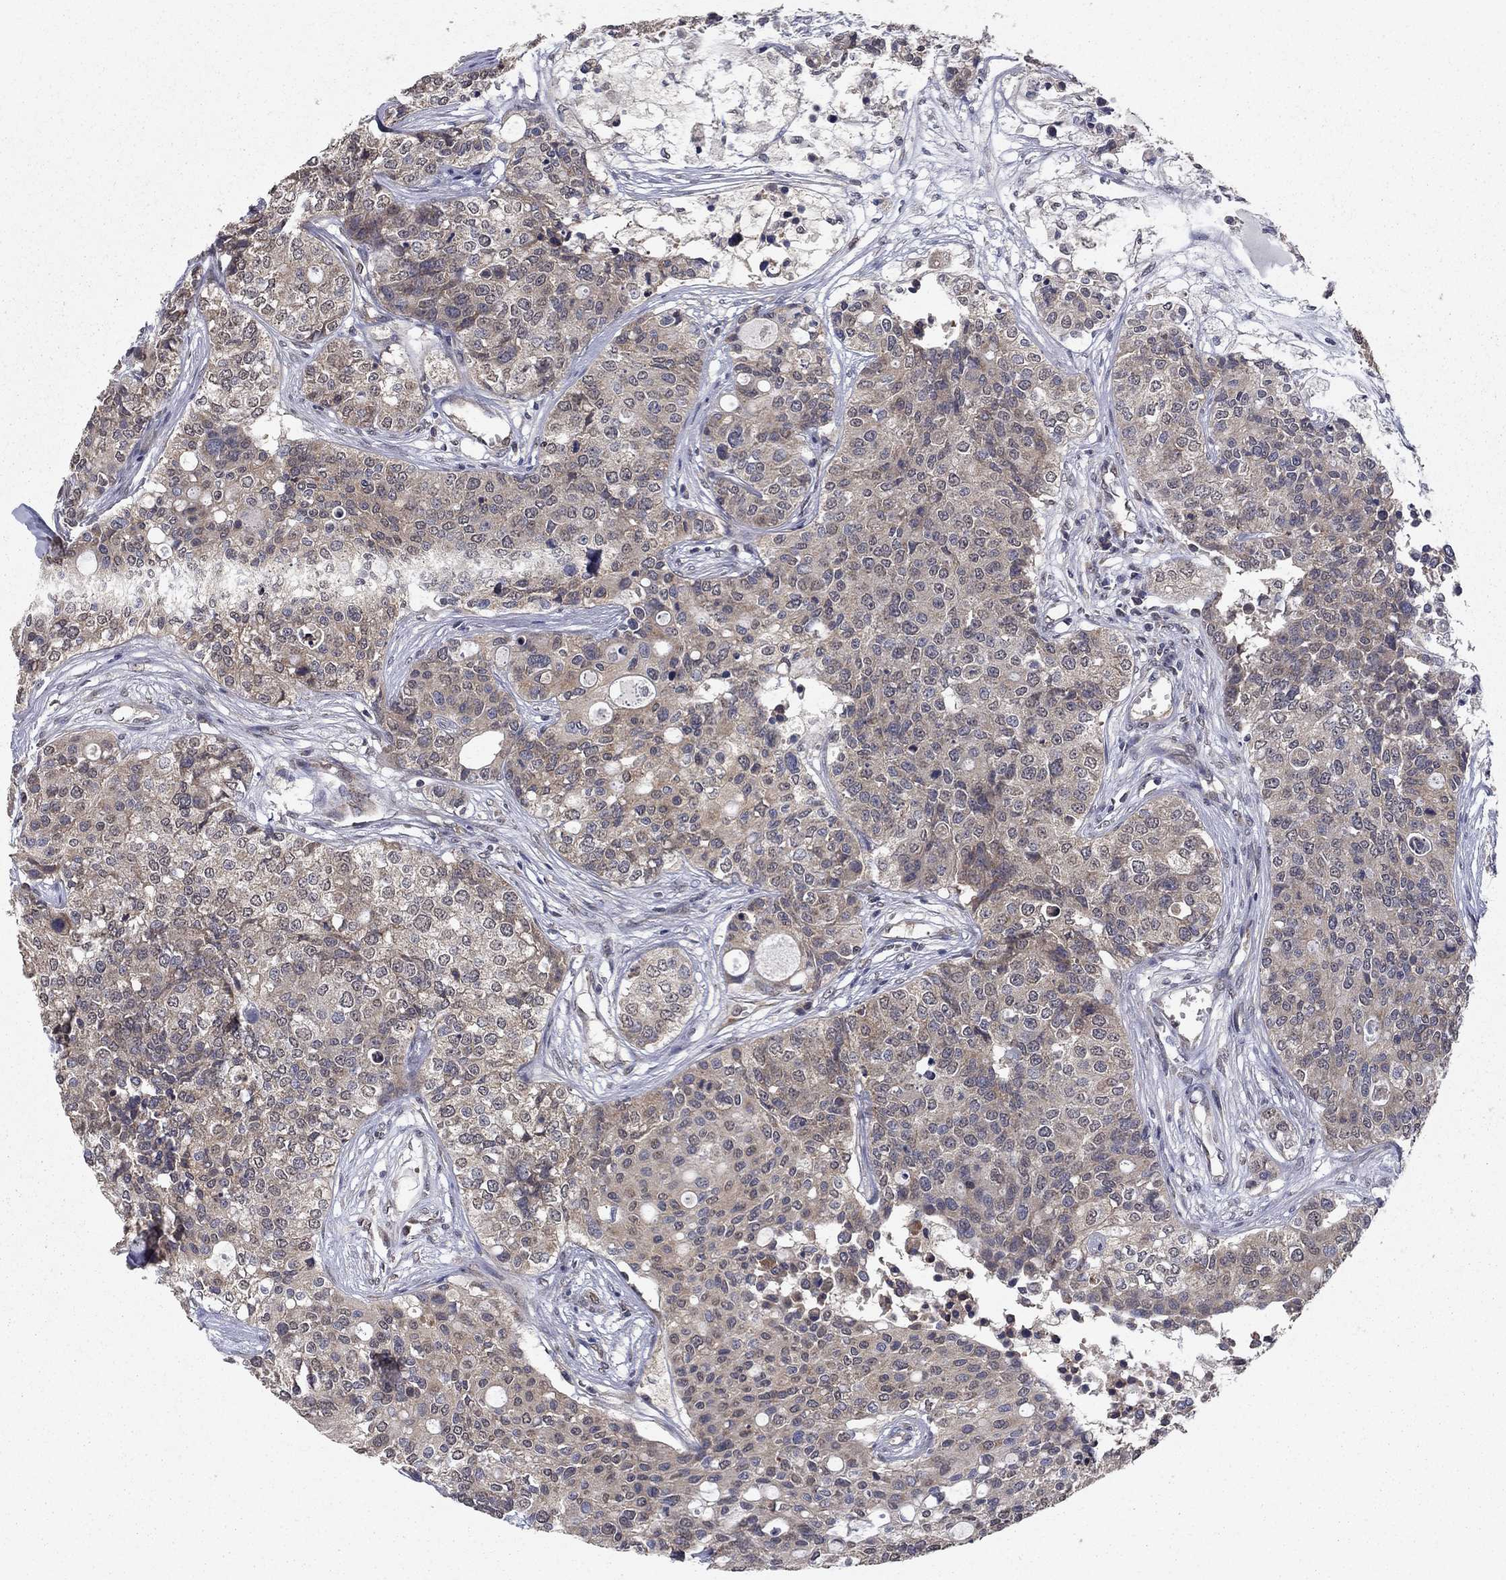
{"staining": {"intensity": "weak", "quantity": "<25%", "location": "cytoplasmic/membranous"}, "tissue": "carcinoid", "cell_type": "Tumor cells", "image_type": "cancer", "snomed": [{"axis": "morphology", "description": "Carcinoid, malignant, NOS"}, {"axis": "topography", "description": "Colon"}], "caption": "Carcinoid (malignant) stained for a protein using immunohistochemistry (IHC) shows no positivity tumor cells.", "gene": "SLC2A13", "patient": {"sex": "male", "age": 81}}